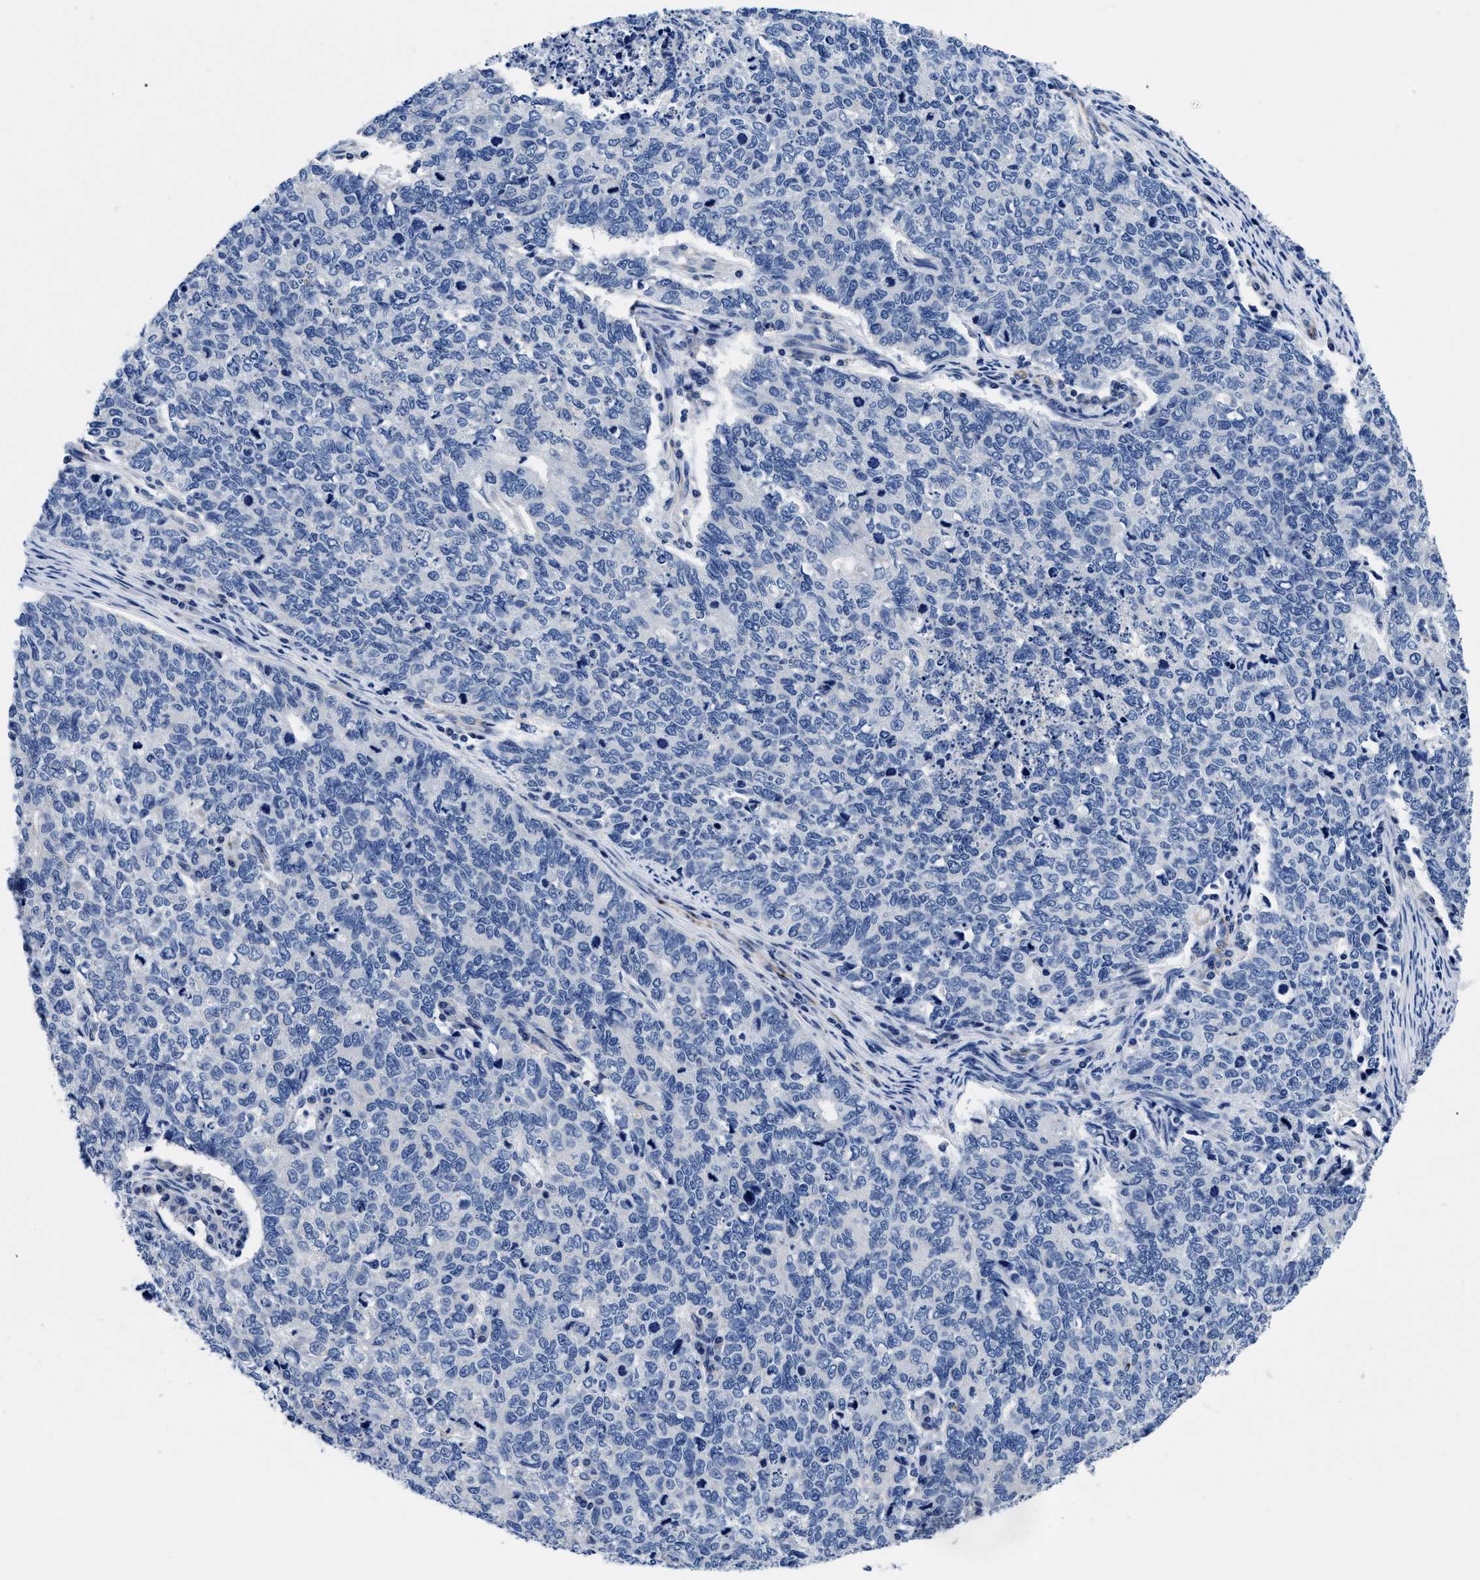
{"staining": {"intensity": "negative", "quantity": "none", "location": "none"}, "tissue": "cervical cancer", "cell_type": "Tumor cells", "image_type": "cancer", "snomed": [{"axis": "morphology", "description": "Squamous cell carcinoma, NOS"}, {"axis": "topography", "description": "Cervix"}], "caption": "Tumor cells are negative for protein expression in human squamous cell carcinoma (cervical).", "gene": "SLC35F1", "patient": {"sex": "female", "age": 63}}